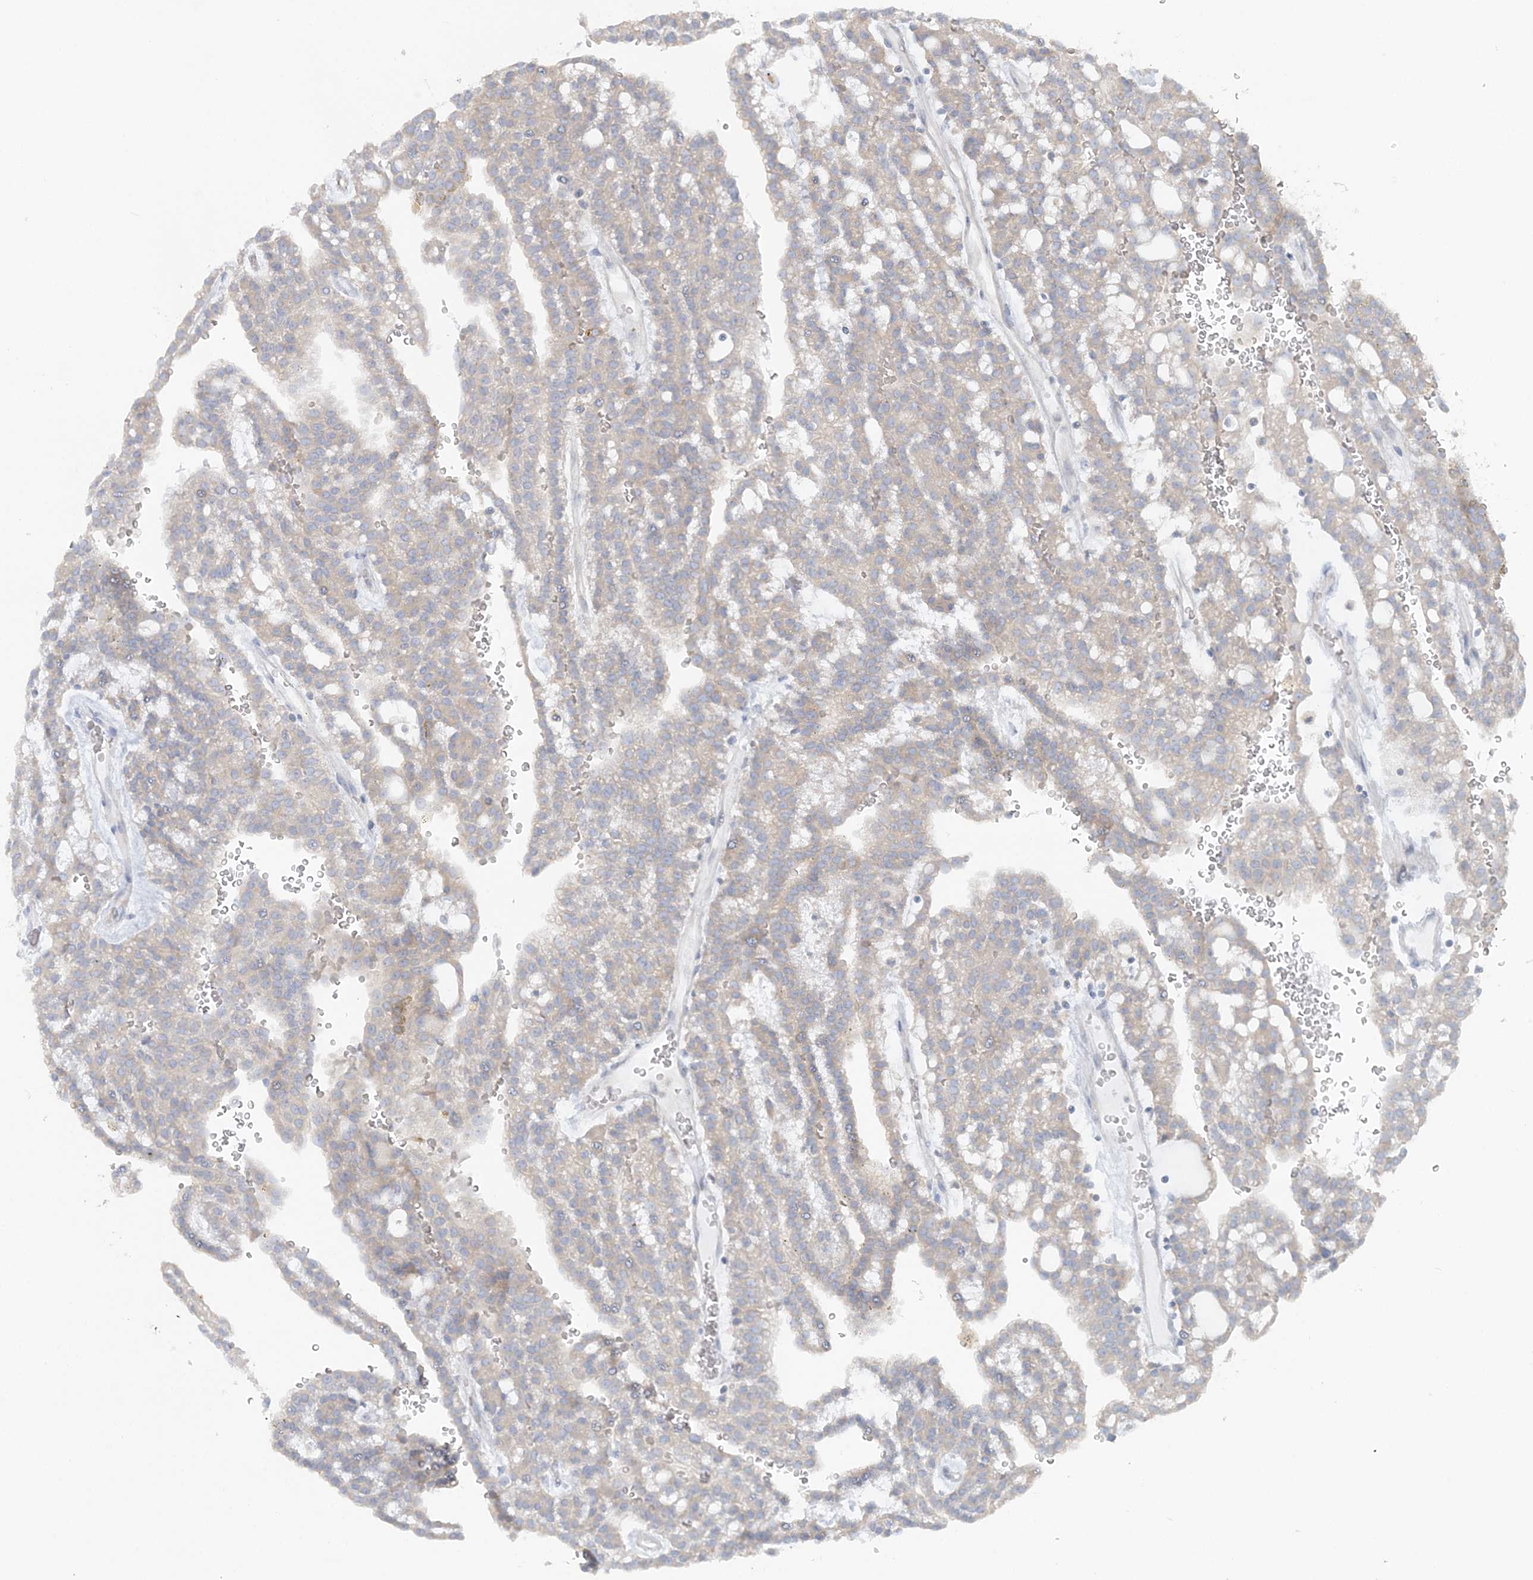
{"staining": {"intensity": "weak", "quantity": "<25%", "location": "cytoplasmic/membranous"}, "tissue": "renal cancer", "cell_type": "Tumor cells", "image_type": "cancer", "snomed": [{"axis": "morphology", "description": "Adenocarcinoma, NOS"}, {"axis": "topography", "description": "Kidney"}], "caption": "Immunohistochemistry image of renal cancer stained for a protein (brown), which exhibits no staining in tumor cells.", "gene": "TBC1D5", "patient": {"sex": "male", "age": 63}}